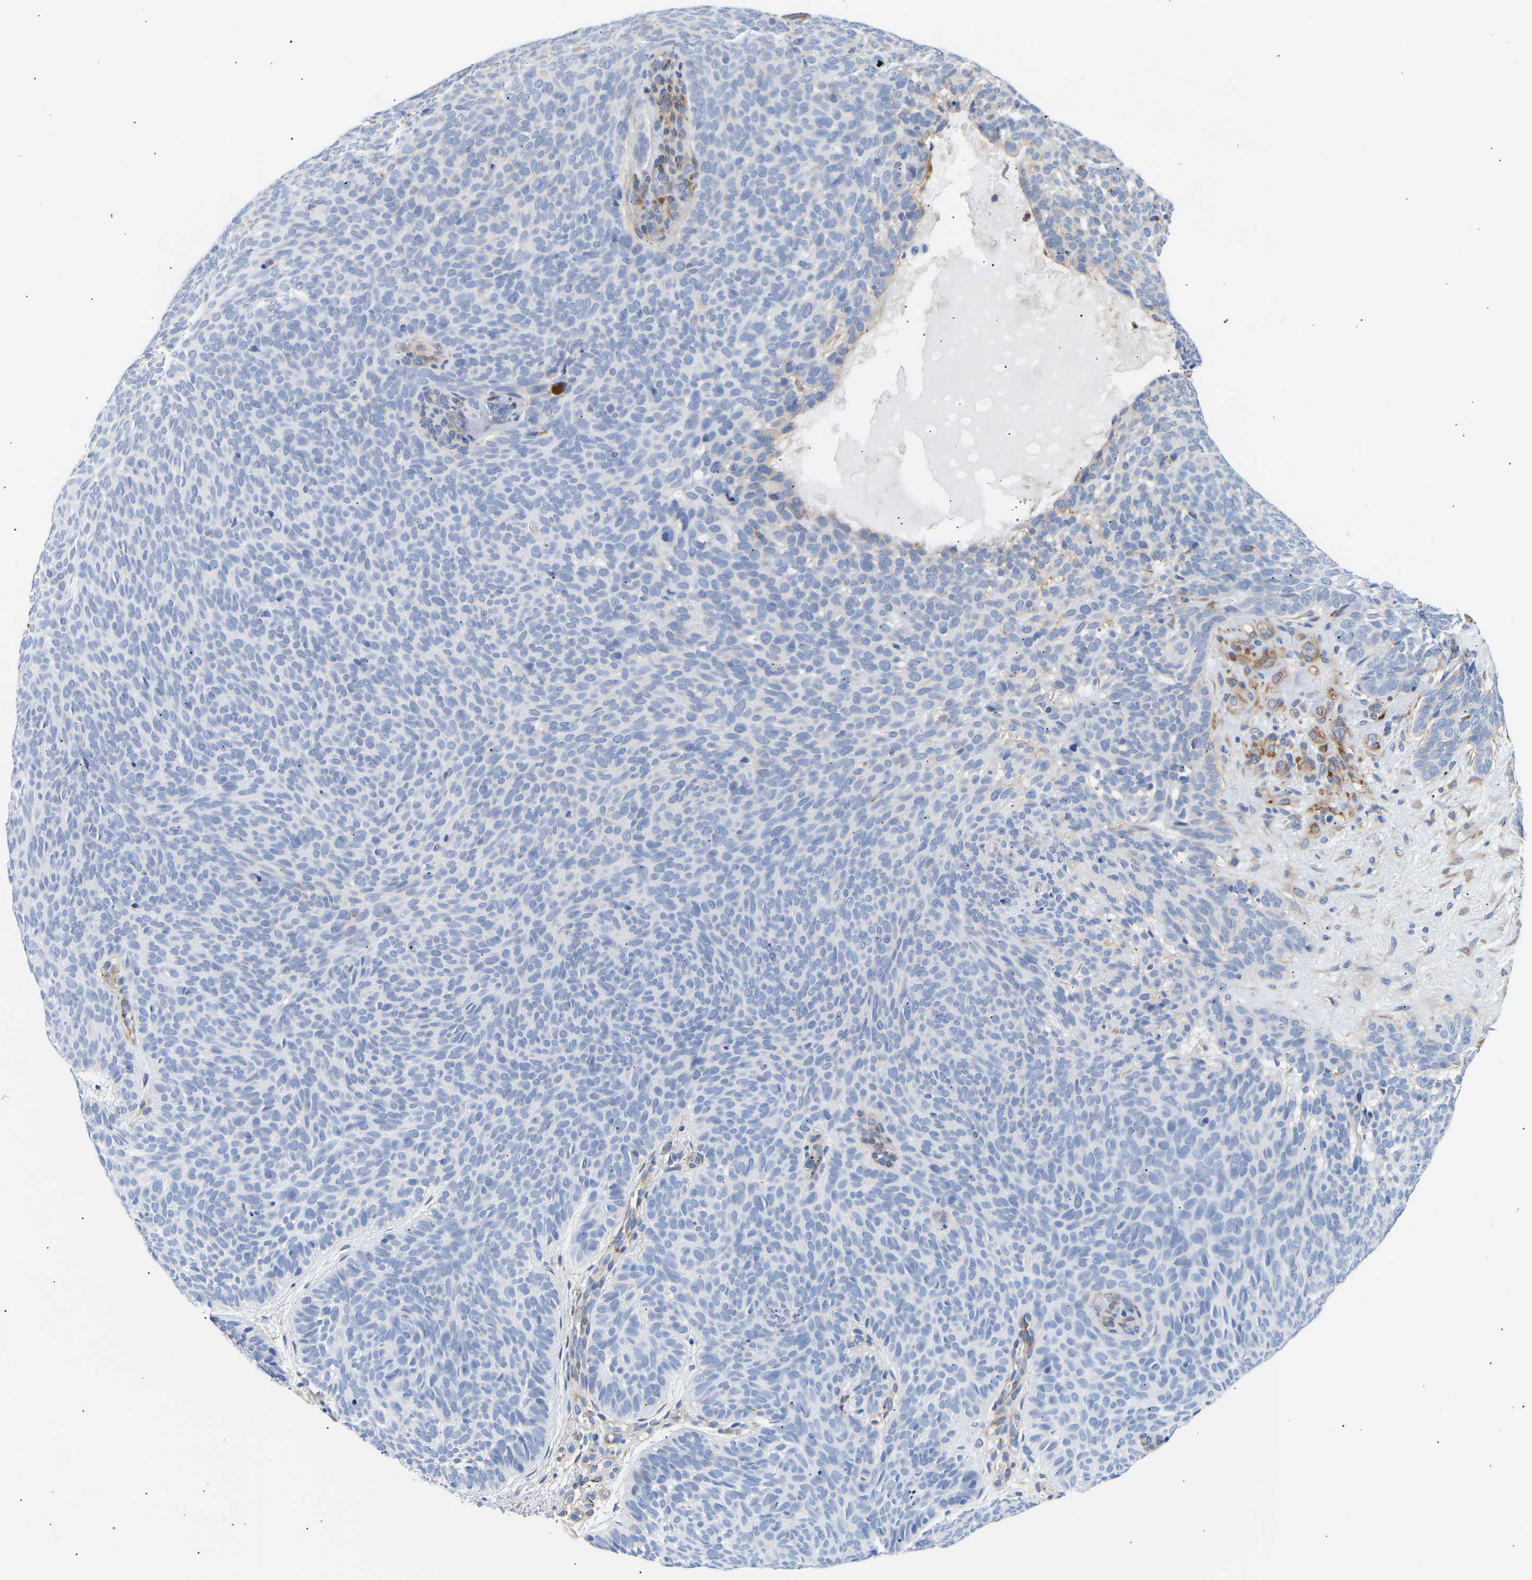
{"staining": {"intensity": "negative", "quantity": "none", "location": "none"}, "tissue": "skin cancer", "cell_type": "Tumor cells", "image_type": "cancer", "snomed": [{"axis": "morphology", "description": "Basal cell carcinoma"}, {"axis": "topography", "description": "Skin"}], "caption": "This photomicrograph is of skin cancer (basal cell carcinoma) stained with immunohistochemistry (IHC) to label a protein in brown with the nuclei are counter-stained blue. There is no positivity in tumor cells.", "gene": "IGFBP7", "patient": {"sex": "male", "age": 61}}